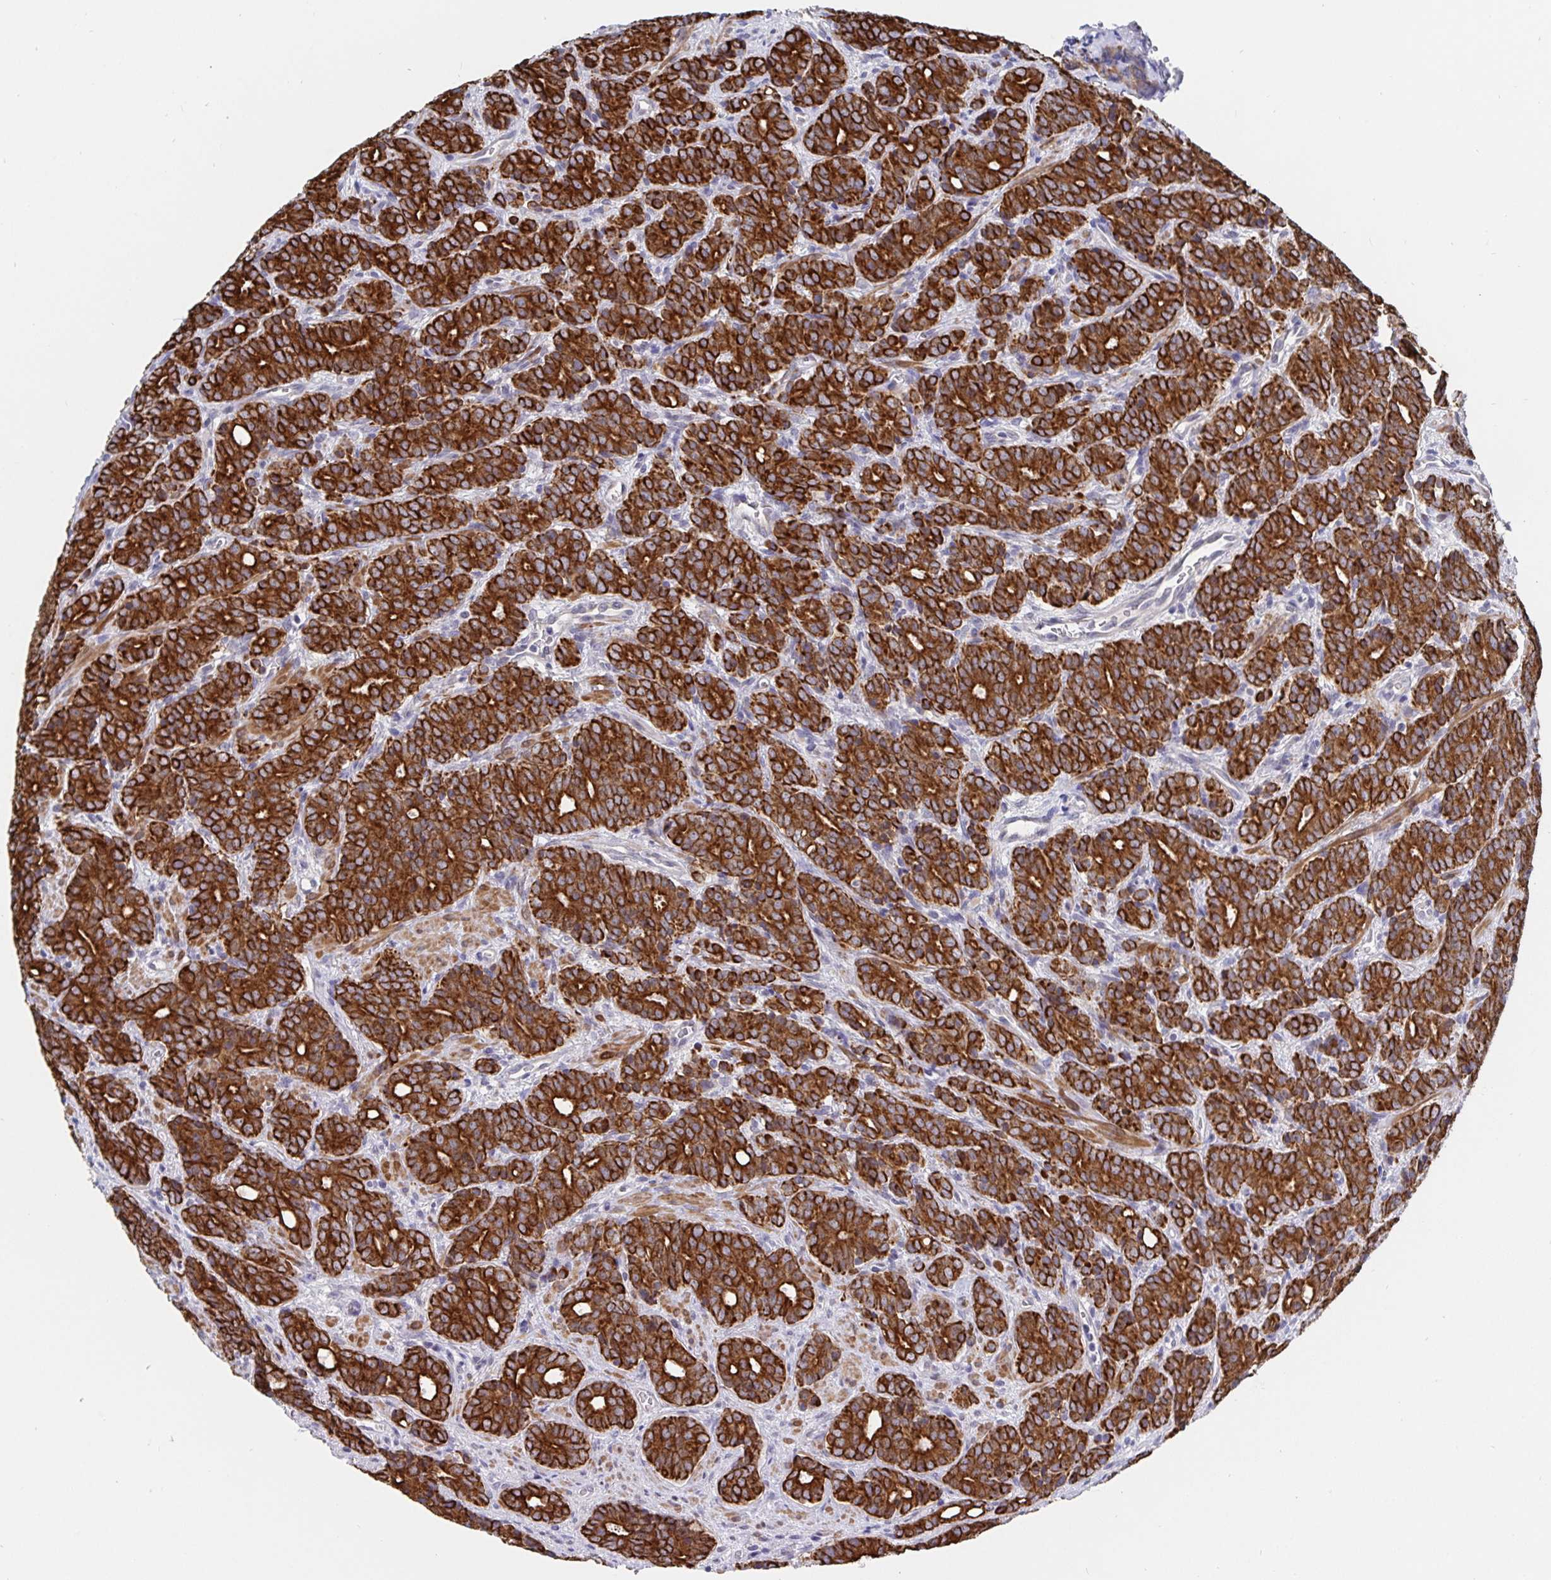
{"staining": {"intensity": "strong", "quantity": ">75%", "location": "cytoplasmic/membranous"}, "tissue": "prostate cancer", "cell_type": "Tumor cells", "image_type": "cancer", "snomed": [{"axis": "morphology", "description": "Adenocarcinoma, High grade"}, {"axis": "topography", "description": "Prostate"}], "caption": "A high-resolution photomicrograph shows IHC staining of adenocarcinoma (high-grade) (prostate), which shows strong cytoplasmic/membranous positivity in approximately >75% of tumor cells.", "gene": "ZIK1", "patient": {"sex": "male", "age": 84}}